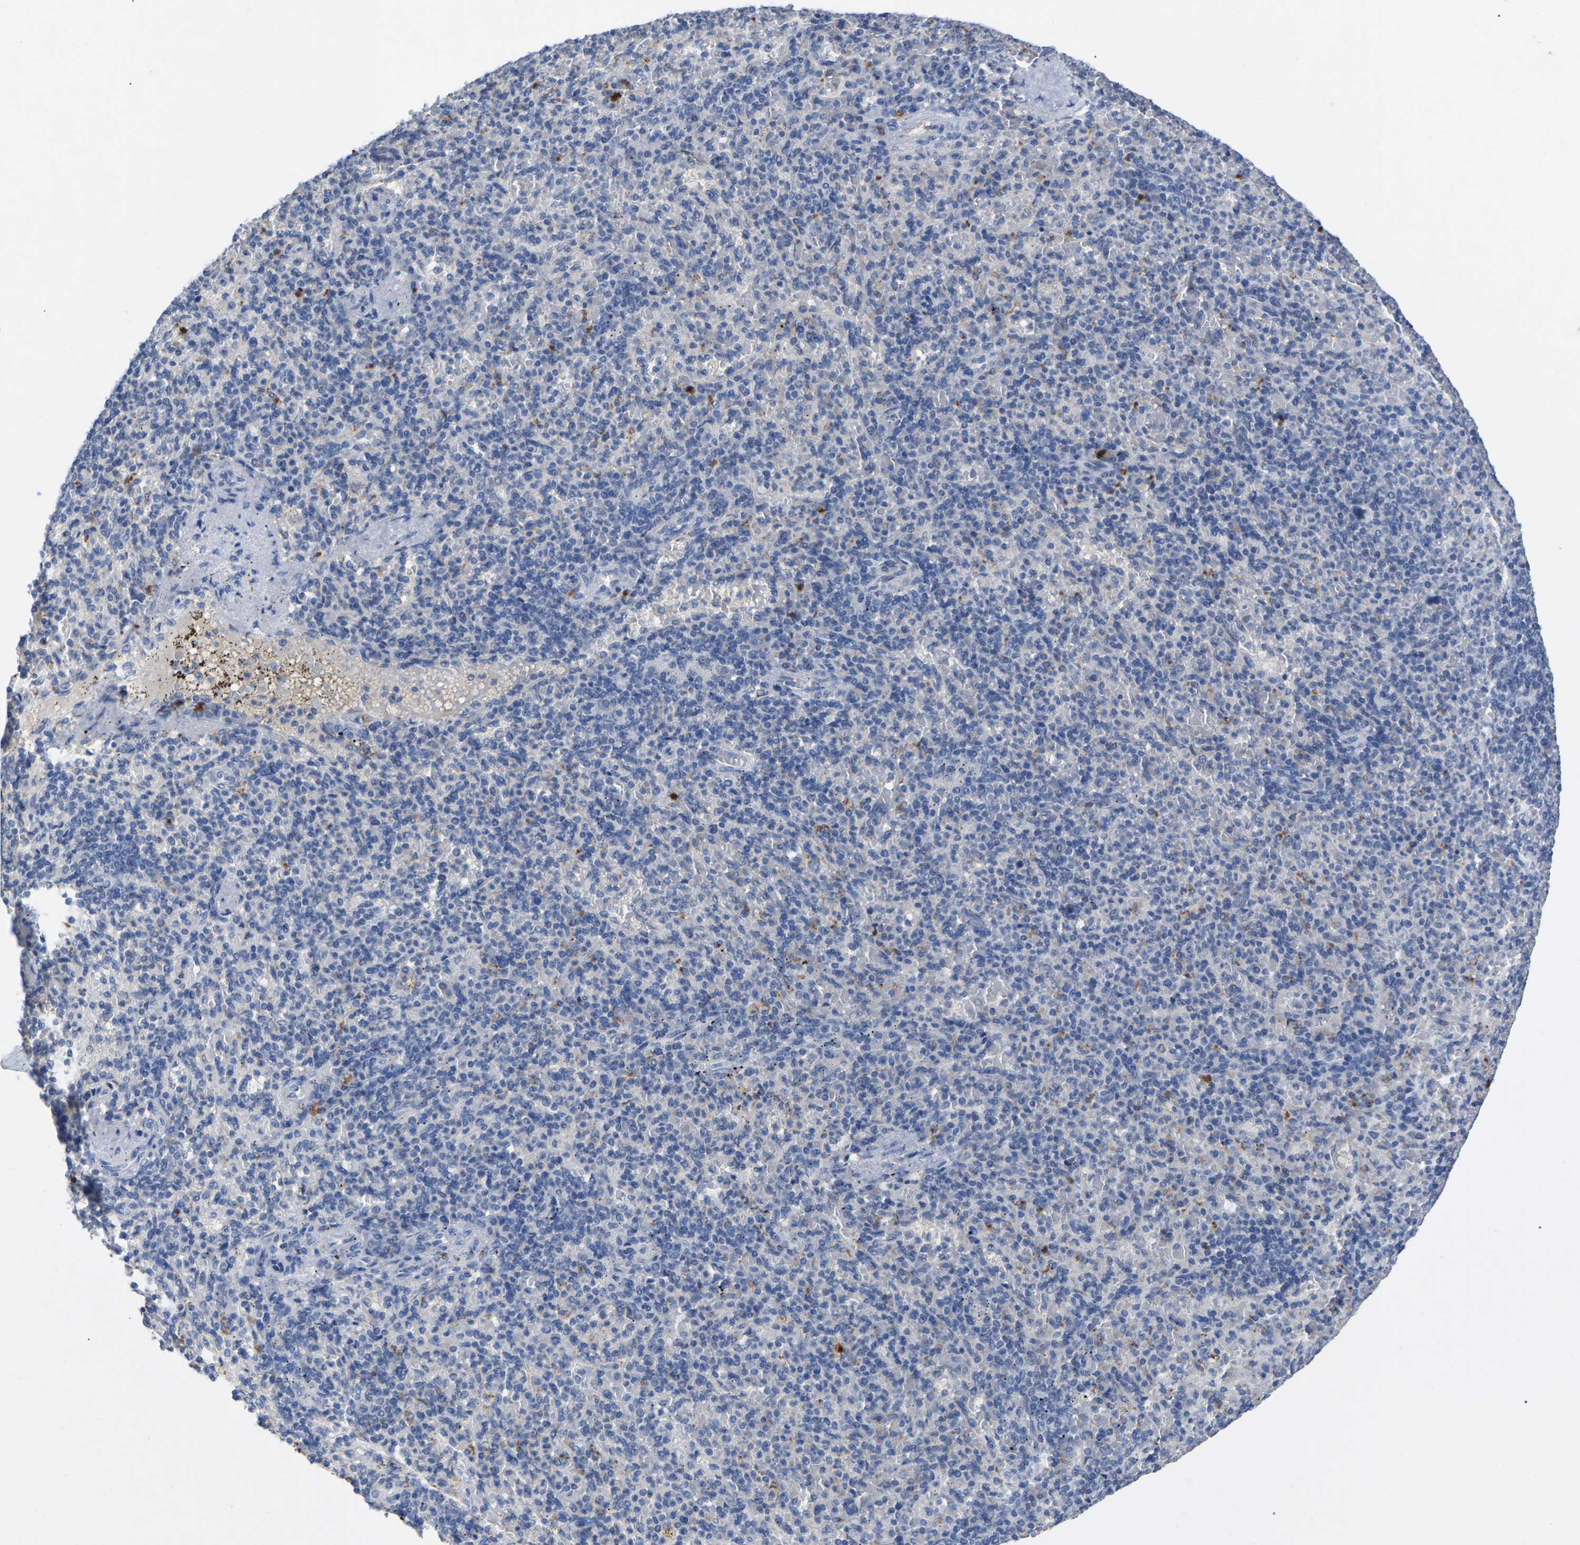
{"staining": {"intensity": "weak", "quantity": "<25%", "location": "cytoplasmic/membranous"}, "tissue": "spleen", "cell_type": "Cells in red pulp", "image_type": "normal", "snomed": [{"axis": "morphology", "description": "Normal tissue, NOS"}, {"axis": "topography", "description": "Spleen"}], "caption": "Cells in red pulp show no significant staining in normal spleen. (Immunohistochemistry, brightfield microscopy, high magnification).", "gene": "SMPD2", "patient": {"sex": "female", "age": 74}}